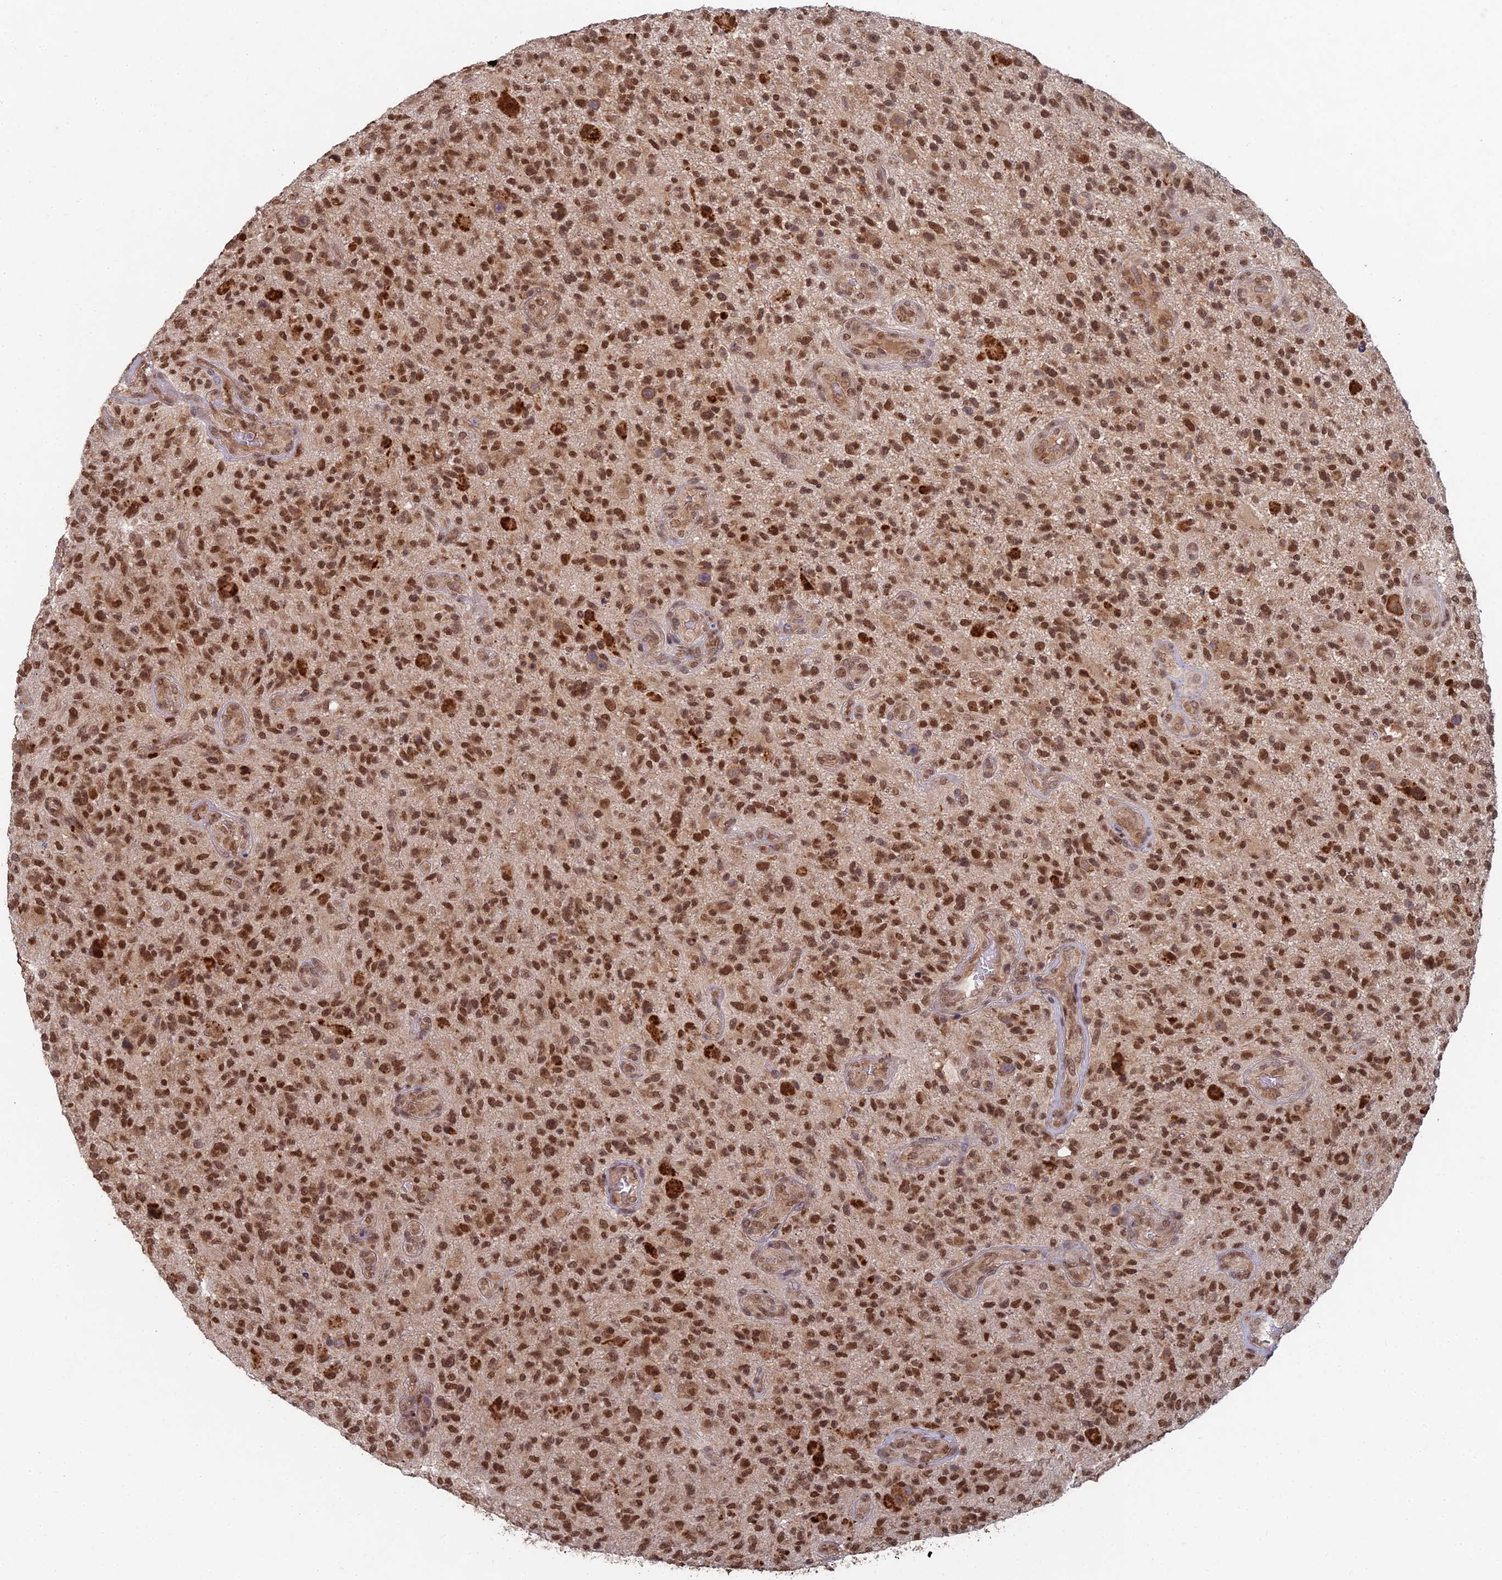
{"staining": {"intensity": "strong", "quantity": ">75%", "location": "nuclear"}, "tissue": "glioma", "cell_type": "Tumor cells", "image_type": "cancer", "snomed": [{"axis": "morphology", "description": "Glioma, malignant, High grade"}, {"axis": "topography", "description": "Brain"}], "caption": "Protein expression analysis of glioma shows strong nuclear positivity in about >75% of tumor cells.", "gene": "RANBP3", "patient": {"sex": "male", "age": 47}}